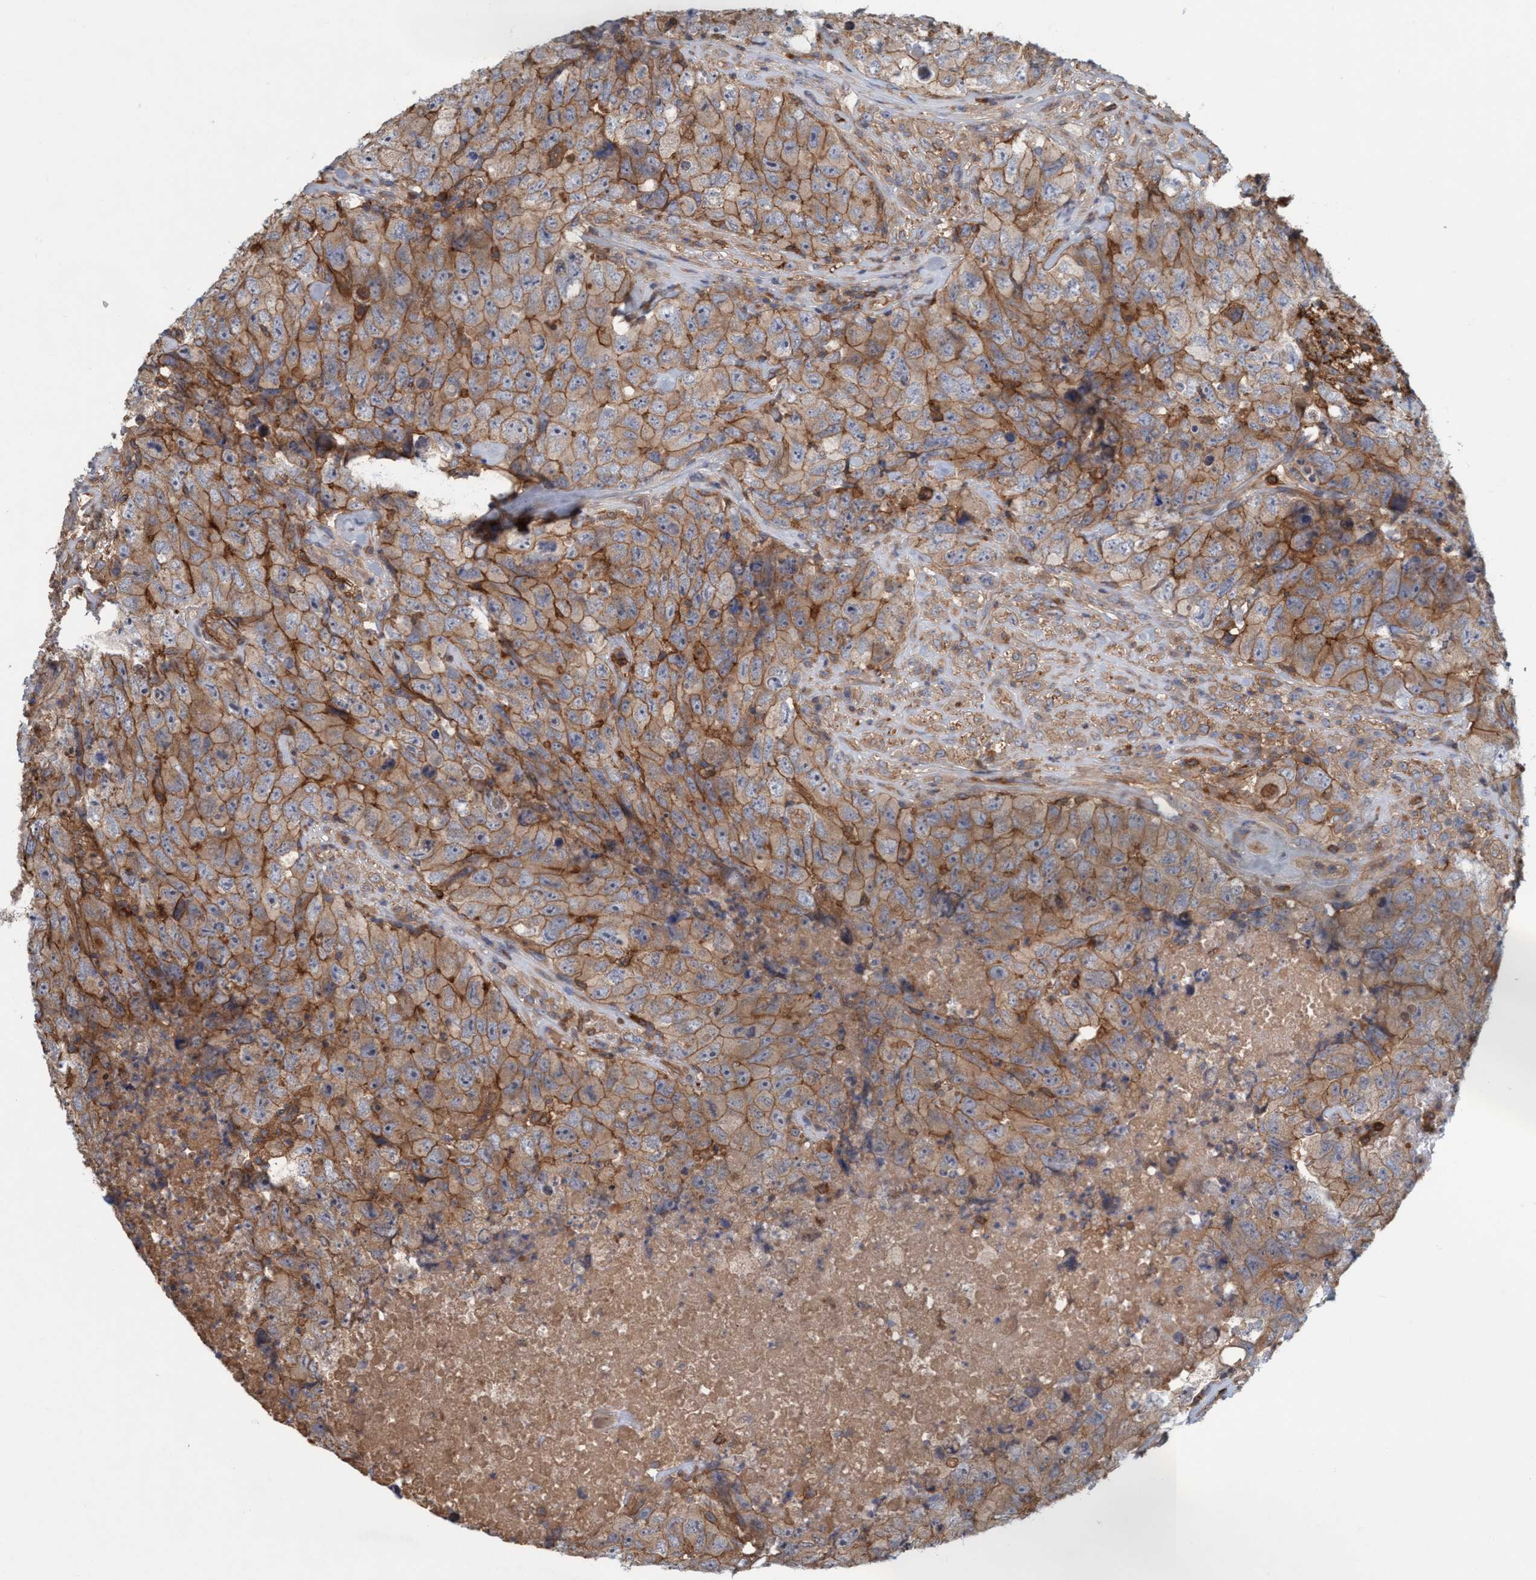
{"staining": {"intensity": "moderate", "quantity": ">75%", "location": "cytoplasmic/membranous"}, "tissue": "testis cancer", "cell_type": "Tumor cells", "image_type": "cancer", "snomed": [{"axis": "morphology", "description": "Carcinoma, Embryonal, NOS"}, {"axis": "topography", "description": "Testis"}], "caption": "This photomicrograph reveals immunohistochemistry (IHC) staining of testis cancer (embryonal carcinoma), with medium moderate cytoplasmic/membranous staining in about >75% of tumor cells.", "gene": "SPECC1", "patient": {"sex": "male", "age": 32}}